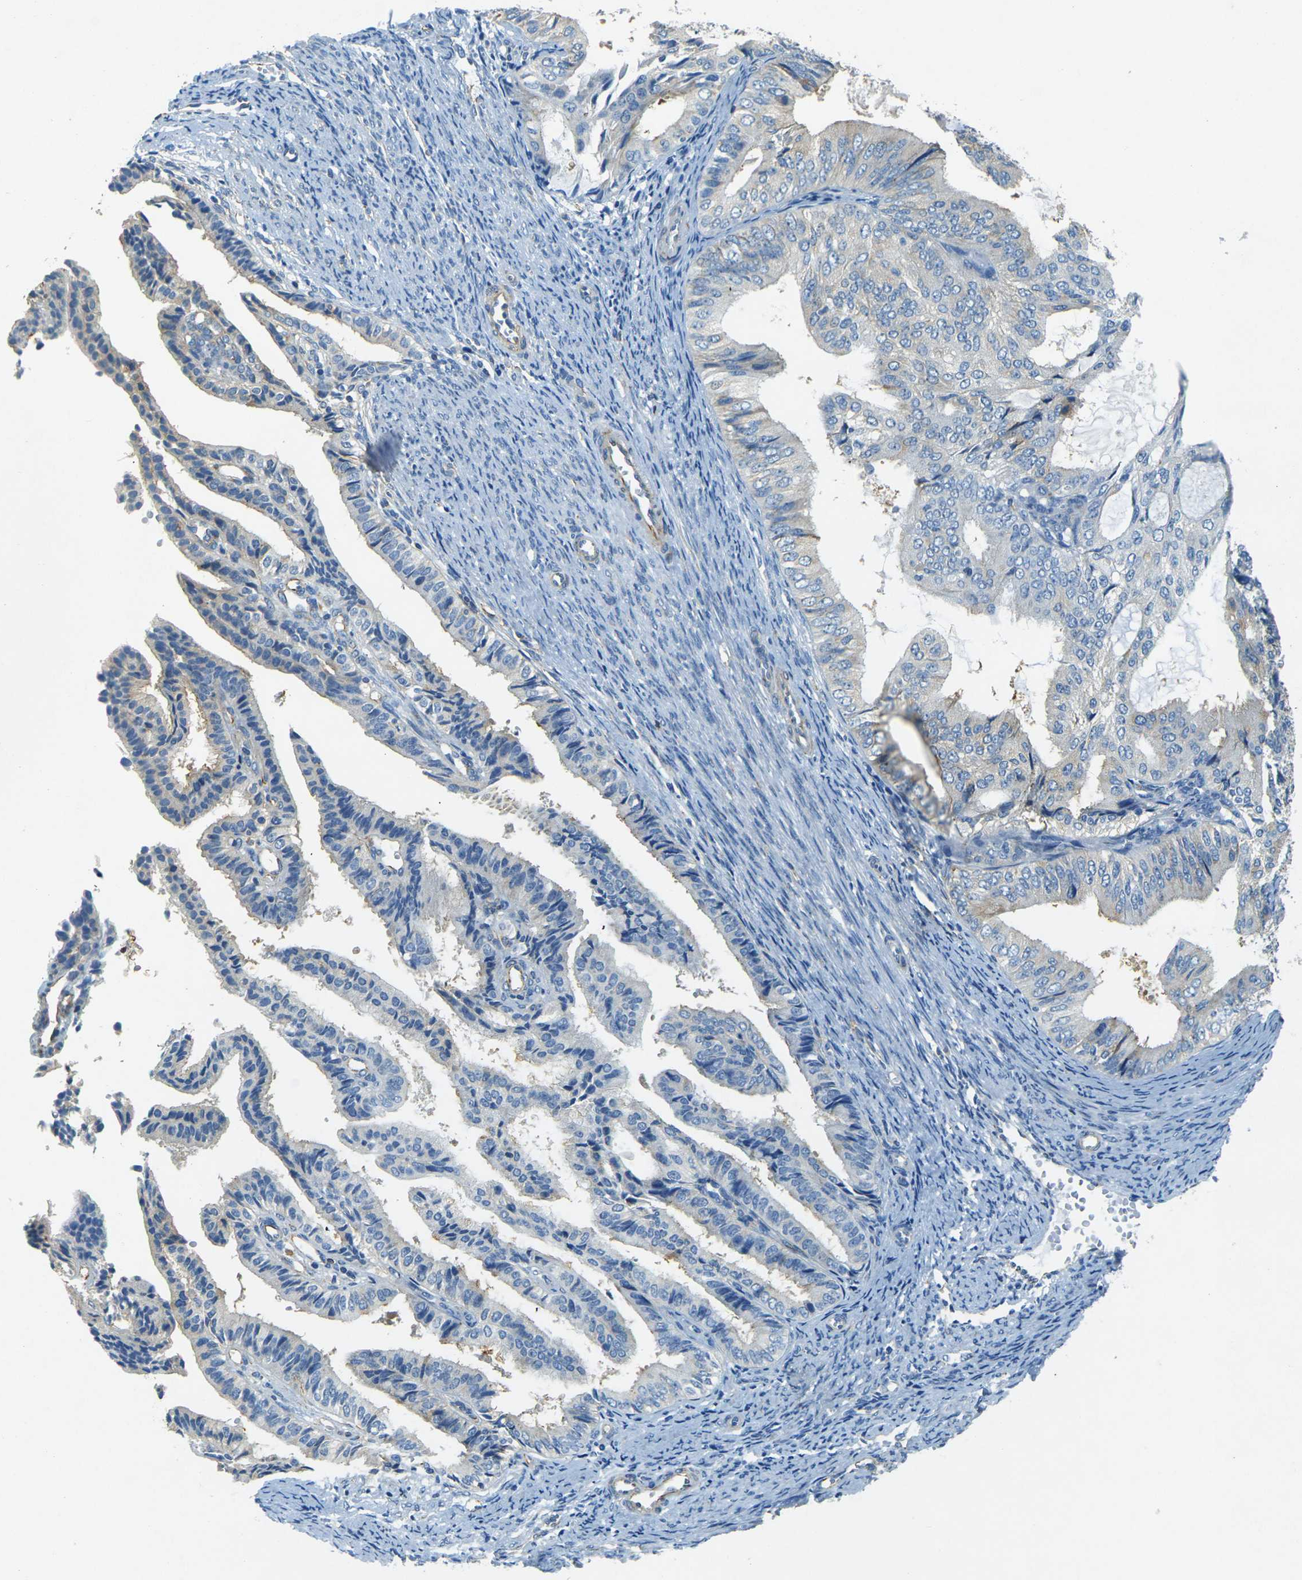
{"staining": {"intensity": "negative", "quantity": "none", "location": "none"}, "tissue": "endometrial cancer", "cell_type": "Tumor cells", "image_type": "cancer", "snomed": [{"axis": "morphology", "description": "Adenocarcinoma, NOS"}, {"axis": "topography", "description": "Endometrium"}], "caption": "Tumor cells are negative for protein expression in human endometrial cancer (adenocarcinoma). The staining is performed using DAB brown chromogen with nuclei counter-stained in using hematoxylin.", "gene": "SORT1", "patient": {"sex": "female", "age": 58}}